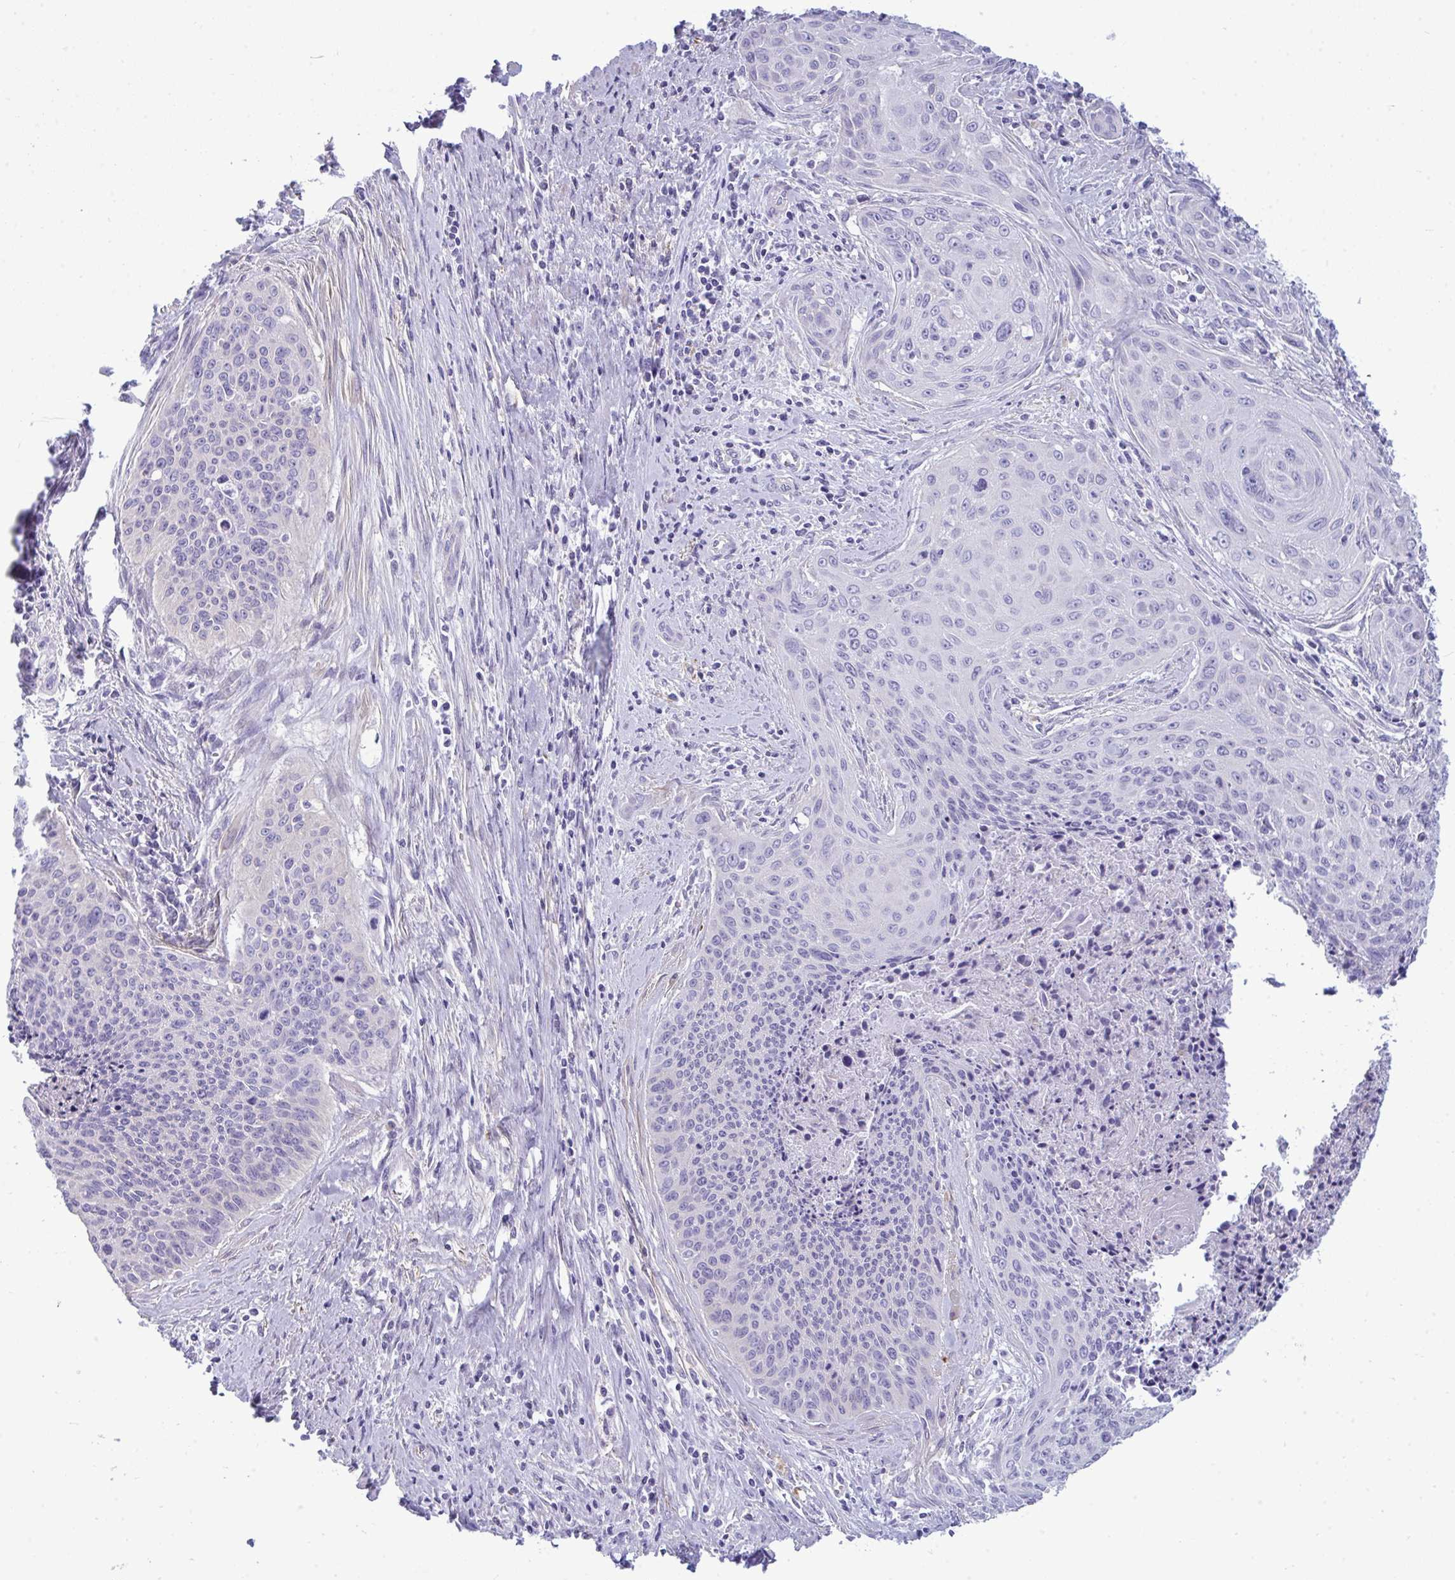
{"staining": {"intensity": "negative", "quantity": "none", "location": "none"}, "tissue": "cervical cancer", "cell_type": "Tumor cells", "image_type": "cancer", "snomed": [{"axis": "morphology", "description": "Squamous cell carcinoma, NOS"}, {"axis": "topography", "description": "Cervix"}], "caption": "A high-resolution photomicrograph shows immunohistochemistry staining of squamous cell carcinoma (cervical), which shows no significant expression in tumor cells. The staining was performed using DAB to visualize the protein expression in brown, while the nuclei were stained in blue with hematoxylin (Magnification: 20x).", "gene": "MYH10", "patient": {"sex": "female", "age": 55}}